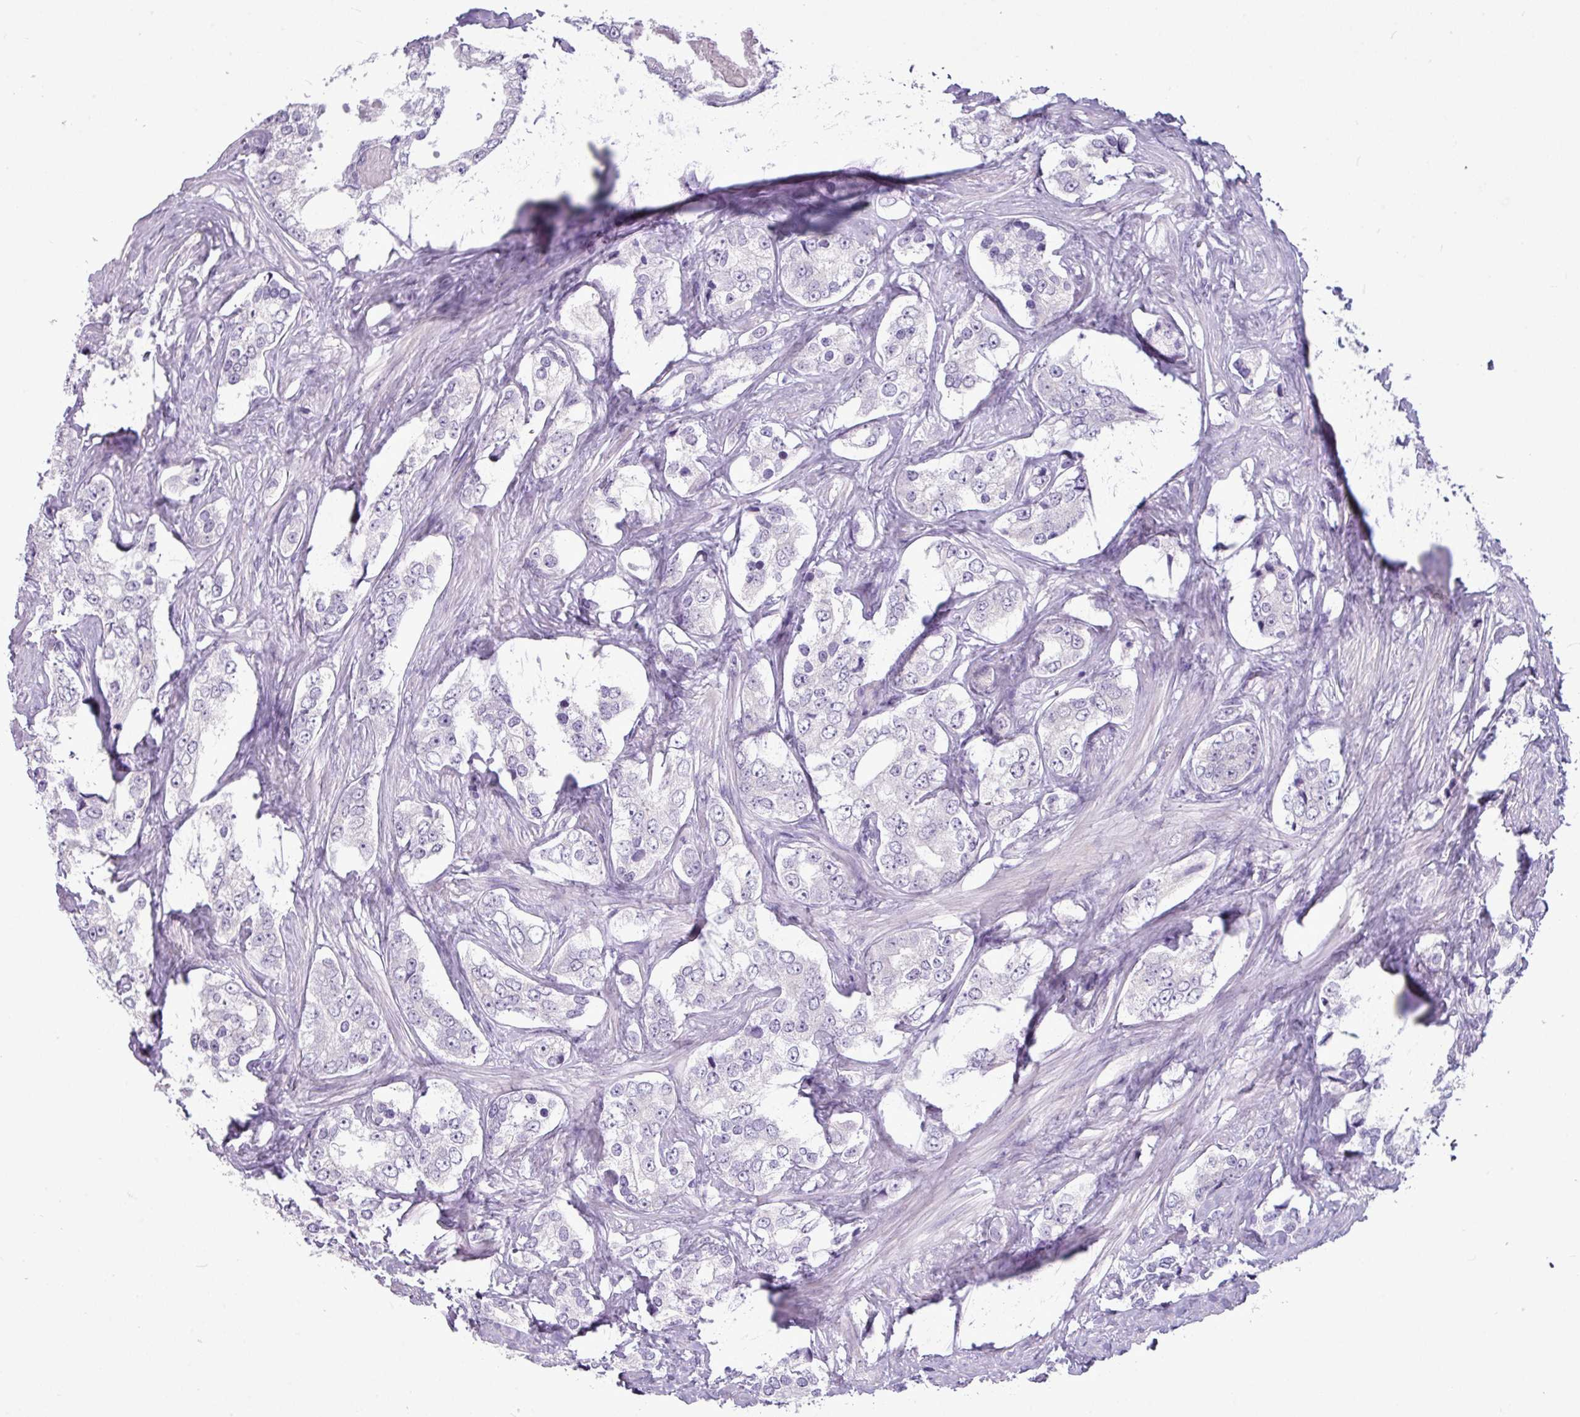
{"staining": {"intensity": "negative", "quantity": "none", "location": "none"}, "tissue": "prostate cancer", "cell_type": "Tumor cells", "image_type": "cancer", "snomed": [{"axis": "morphology", "description": "Adenocarcinoma, High grade"}, {"axis": "topography", "description": "Prostate"}], "caption": "Immunohistochemistry (IHC) histopathology image of neoplastic tissue: human prostate cancer (high-grade adenocarcinoma) stained with DAB reveals no significant protein positivity in tumor cells.", "gene": "AMY2A", "patient": {"sex": "male", "age": 66}}